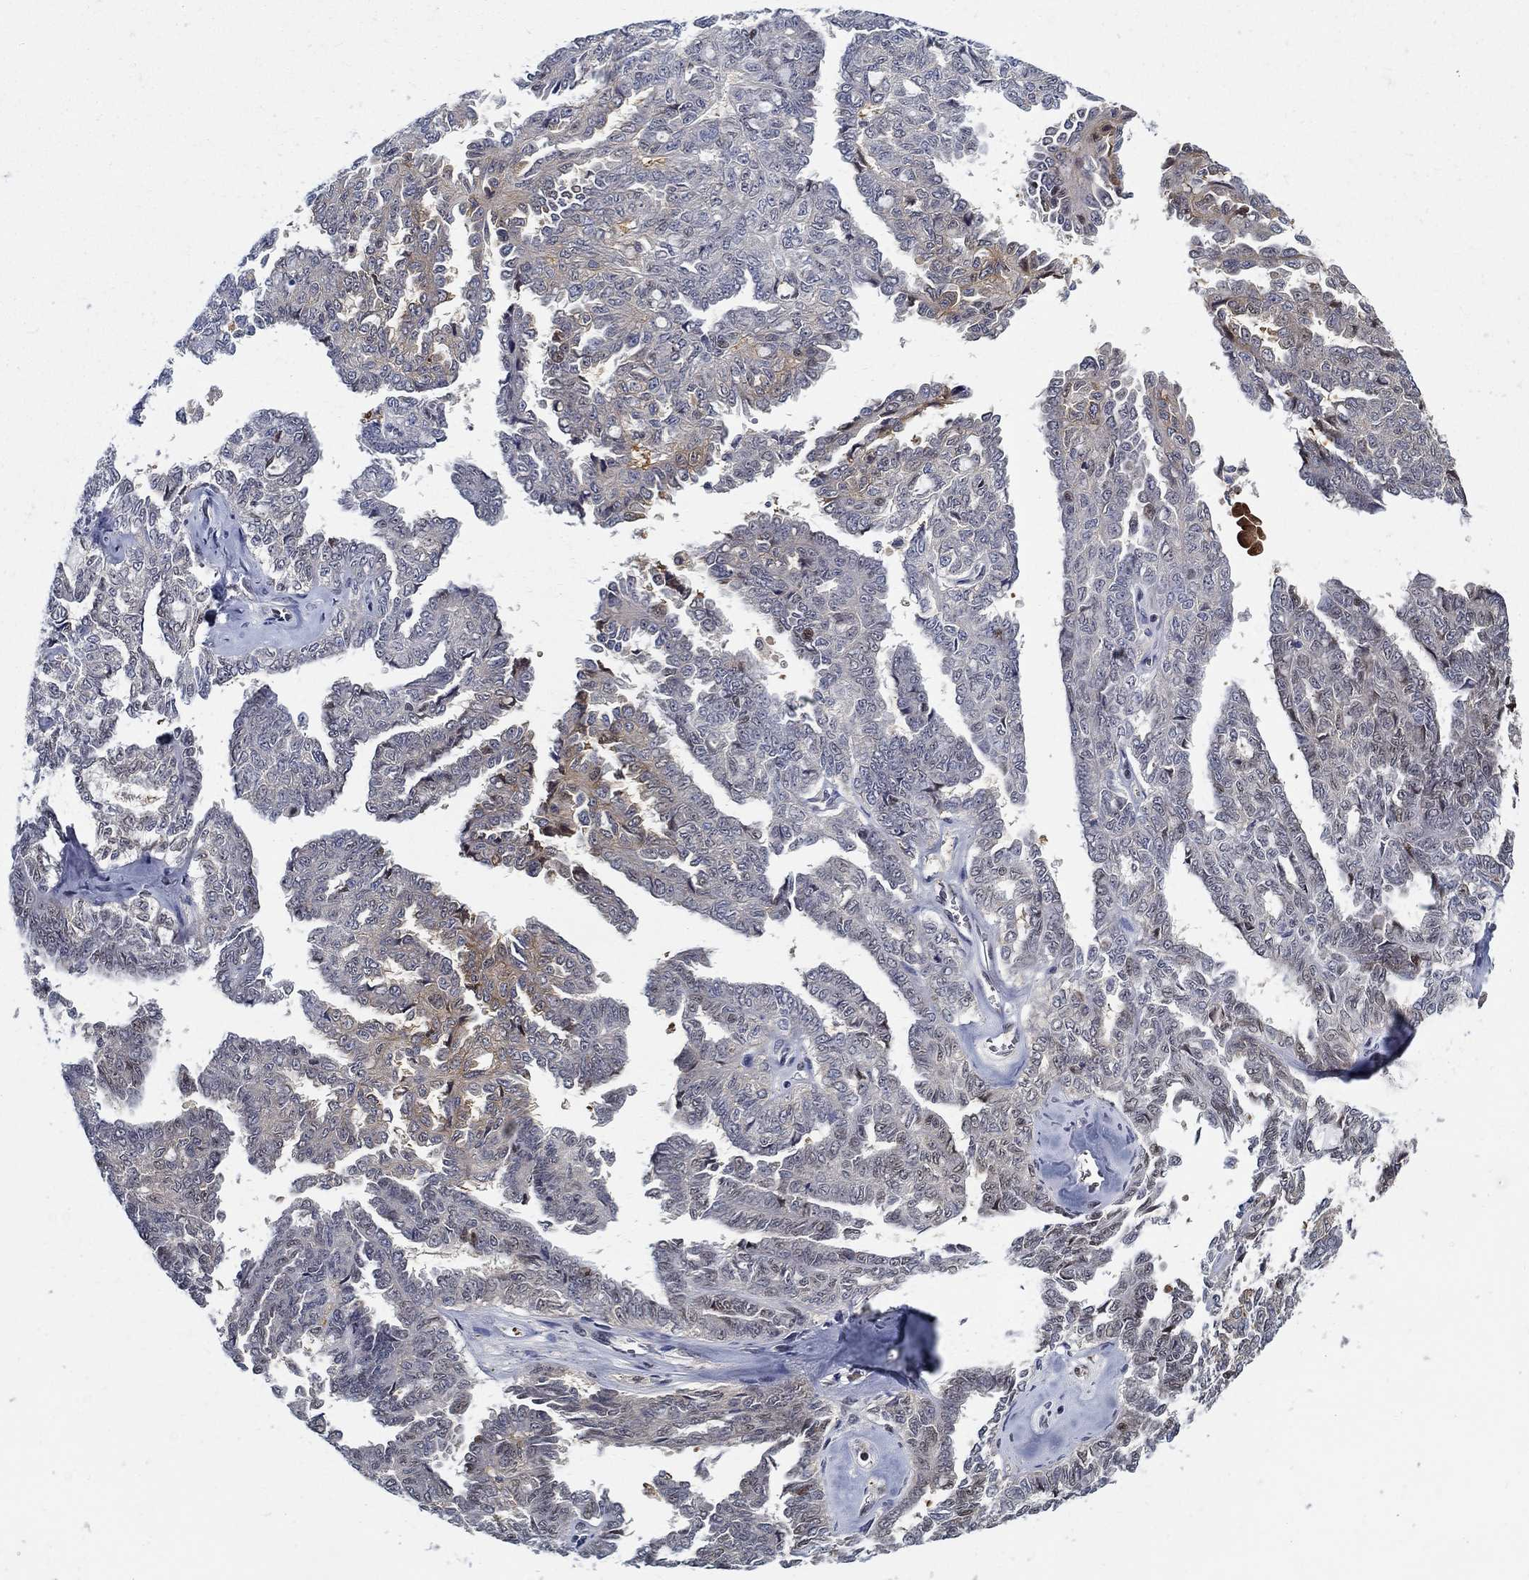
{"staining": {"intensity": "weak", "quantity": "<25%", "location": "cytoplasmic/membranous"}, "tissue": "ovarian cancer", "cell_type": "Tumor cells", "image_type": "cancer", "snomed": [{"axis": "morphology", "description": "Cystadenocarcinoma, serous, NOS"}, {"axis": "topography", "description": "Ovary"}], "caption": "This is a micrograph of immunohistochemistry staining of serous cystadenocarcinoma (ovarian), which shows no expression in tumor cells. (DAB immunohistochemistry (IHC), high magnification).", "gene": "ZNF594", "patient": {"sex": "female", "age": 71}}